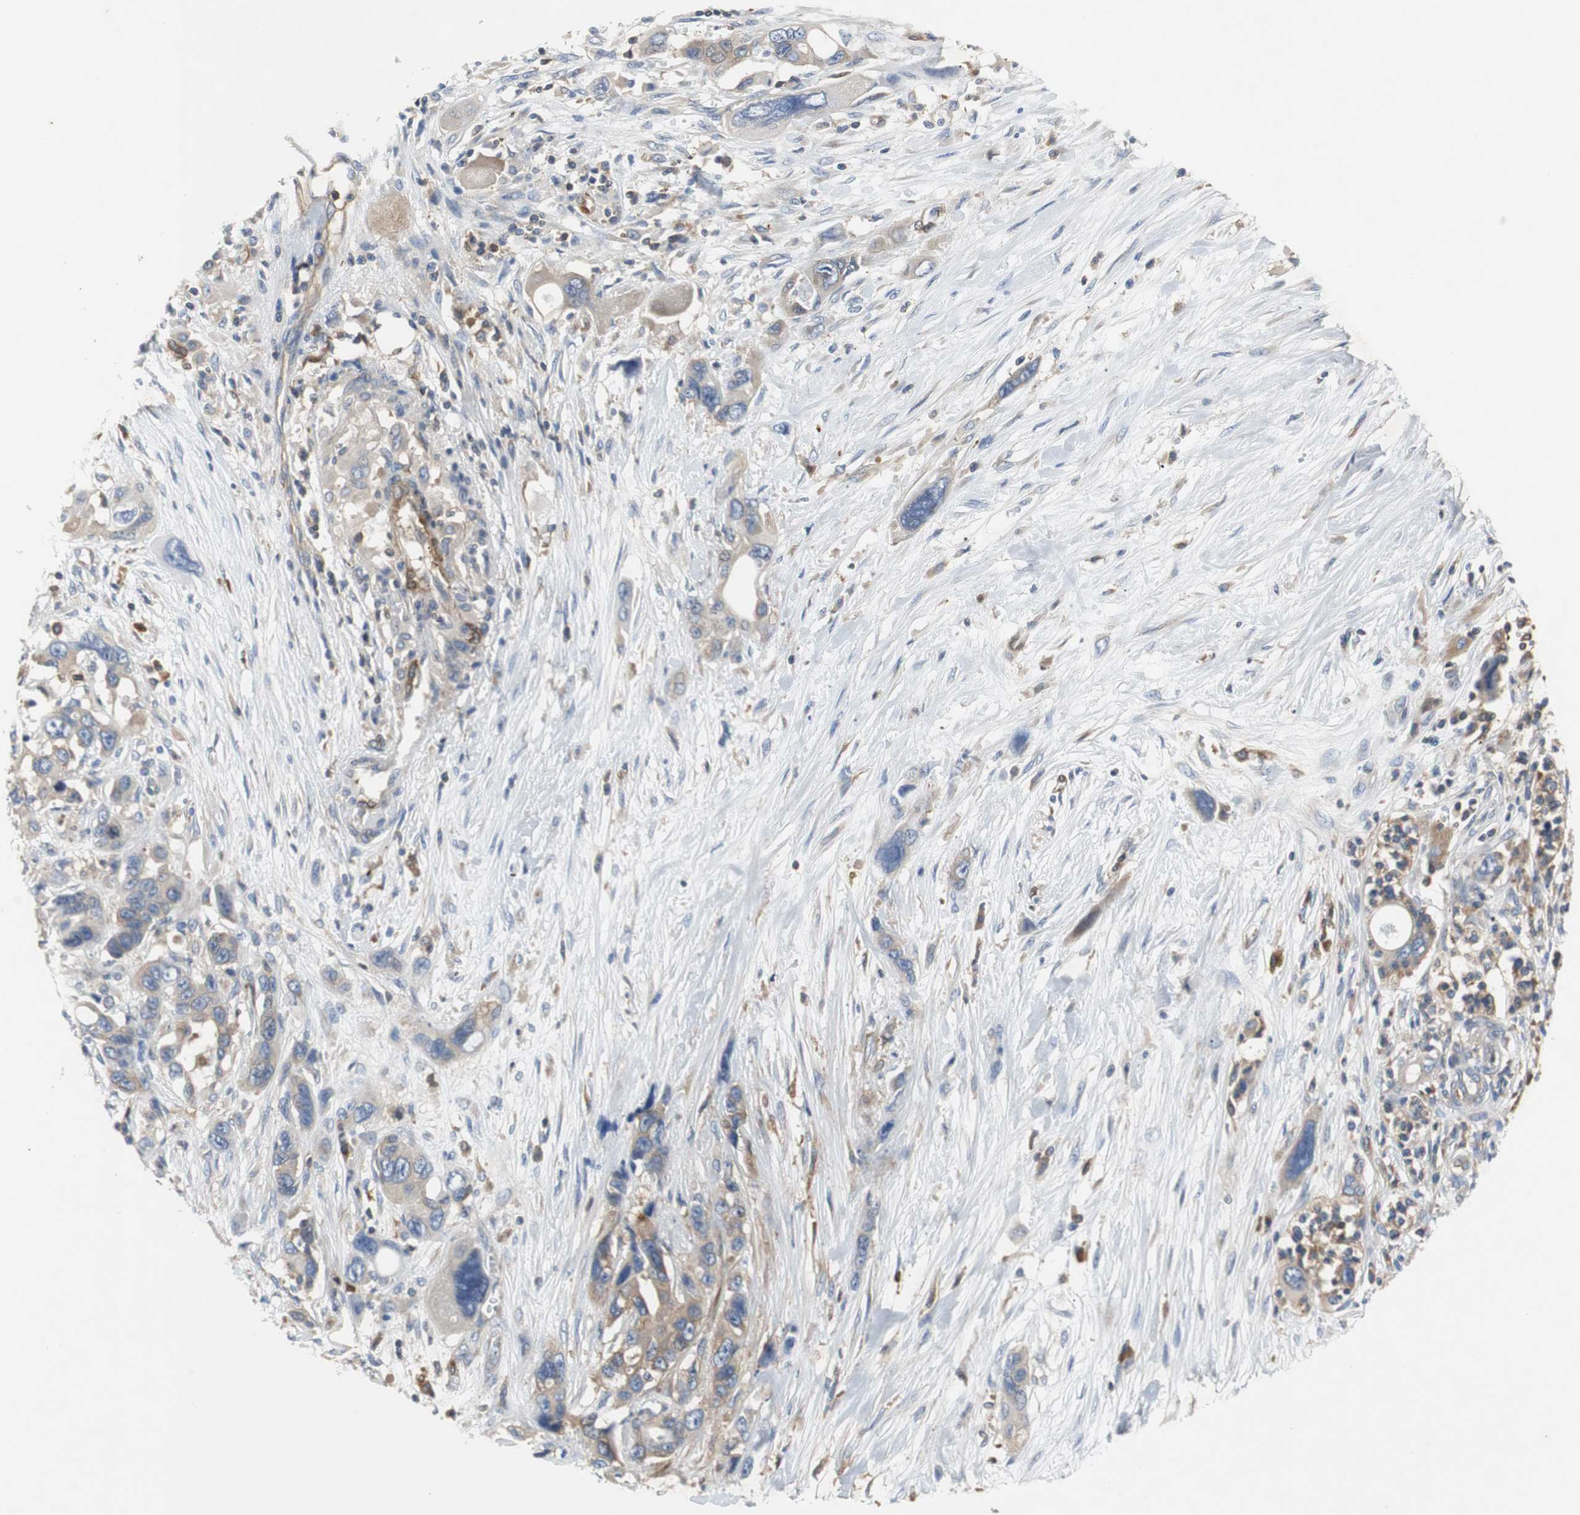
{"staining": {"intensity": "weak", "quantity": "25%-75%", "location": "cytoplasmic/membranous"}, "tissue": "pancreatic cancer", "cell_type": "Tumor cells", "image_type": "cancer", "snomed": [{"axis": "morphology", "description": "Adenocarcinoma, NOS"}, {"axis": "topography", "description": "Pancreas"}], "caption": "Human adenocarcinoma (pancreatic) stained with a brown dye exhibits weak cytoplasmic/membranous positive positivity in approximately 25%-75% of tumor cells.", "gene": "GYS1", "patient": {"sex": "male", "age": 46}}